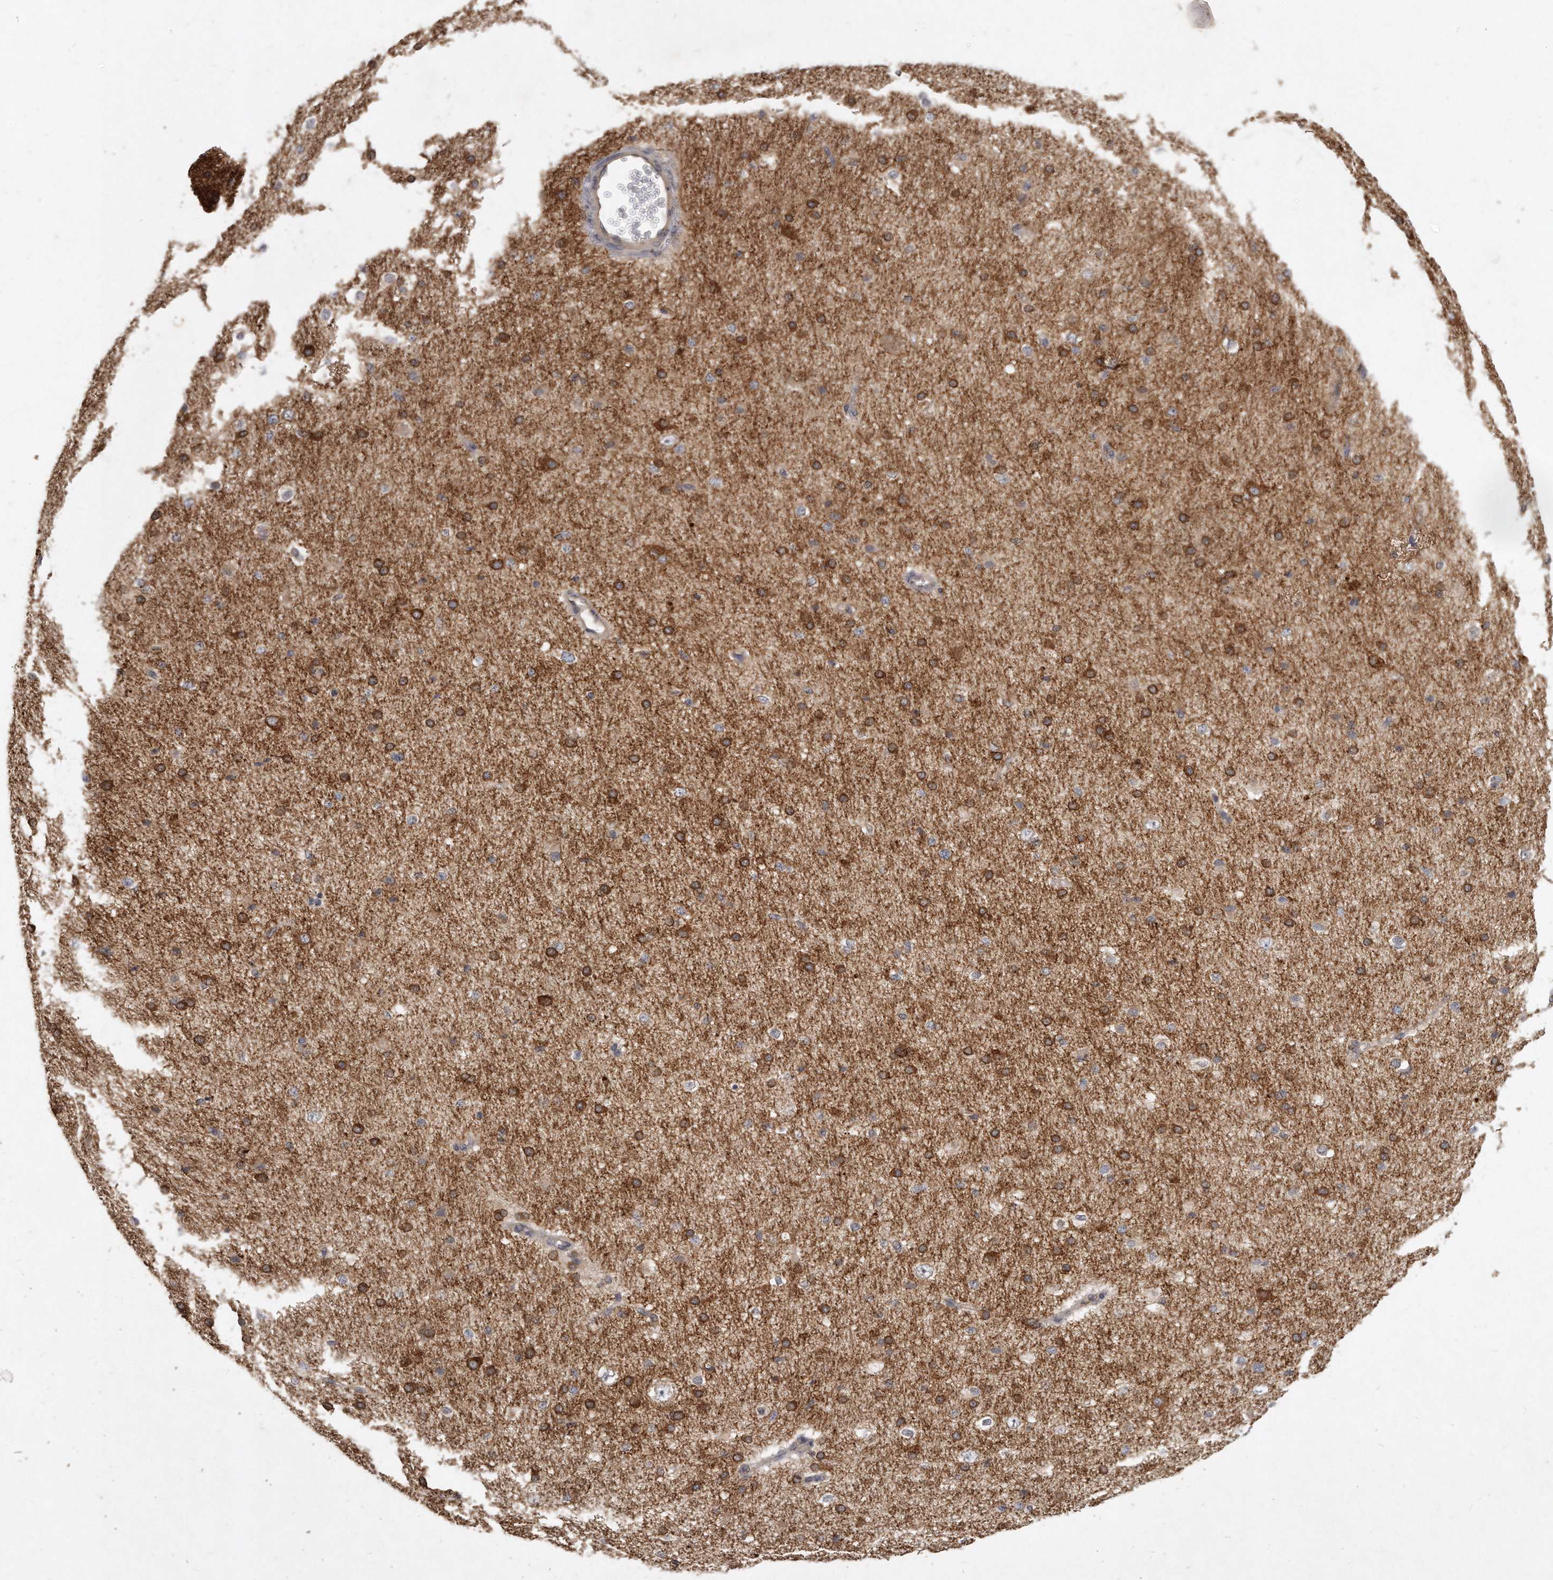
{"staining": {"intensity": "negative", "quantity": "none", "location": "none"}, "tissue": "cerebral cortex", "cell_type": "Endothelial cells", "image_type": "normal", "snomed": [{"axis": "morphology", "description": "Normal tissue, NOS"}, {"axis": "morphology", "description": "Developmental malformation"}, {"axis": "topography", "description": "Cerebral cortex"}], "caption": "An image of cerebral cortex stained for a protein demonstrates no brown staining in endothelial cells. Brightfield microscopy of immunohistochemistry (IHC) stained with DAB (brown) and hematoxylin (blue), captured at high magnification.", "gene": "LGALS8", "patient": {"sex": "female", "age": 30}}